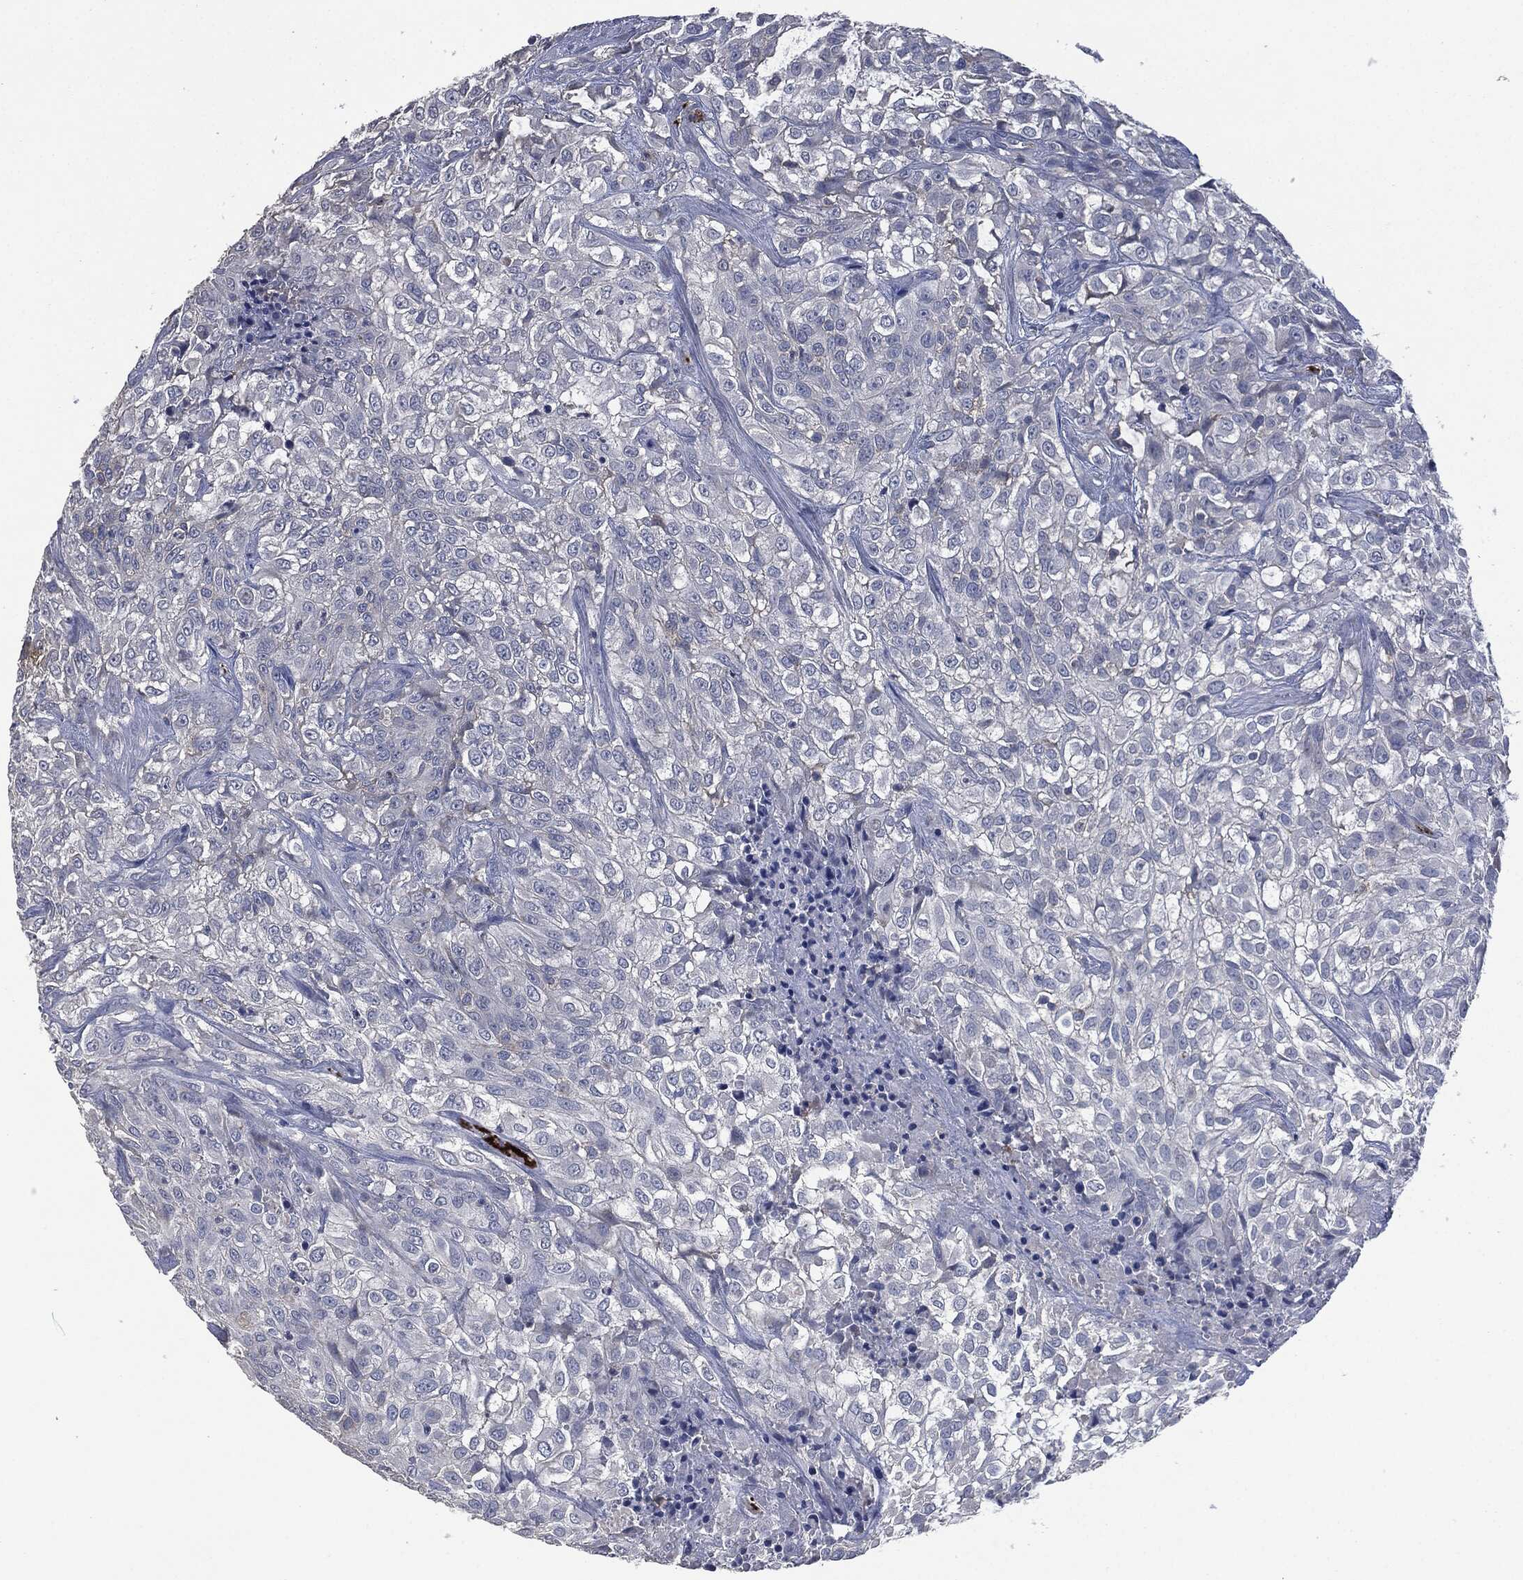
{"staining": {"intensity": "negative", "quantity": "none", "location": "none"}, "tissue": "urothelial cancer", "cell_type": "Tumor cells", "image_type": "cancer", "snomed": [{"axis": "morphology", "description": "Urothelial carcinoma, High grade"}, {"axis": "topography", "description": "Urinary bladder"}], "caption": "An image of human urothelial cancer is negative for staining in tumor cells.", "gene": "CD33", "patient": {"sex": "male", "age": 56}}